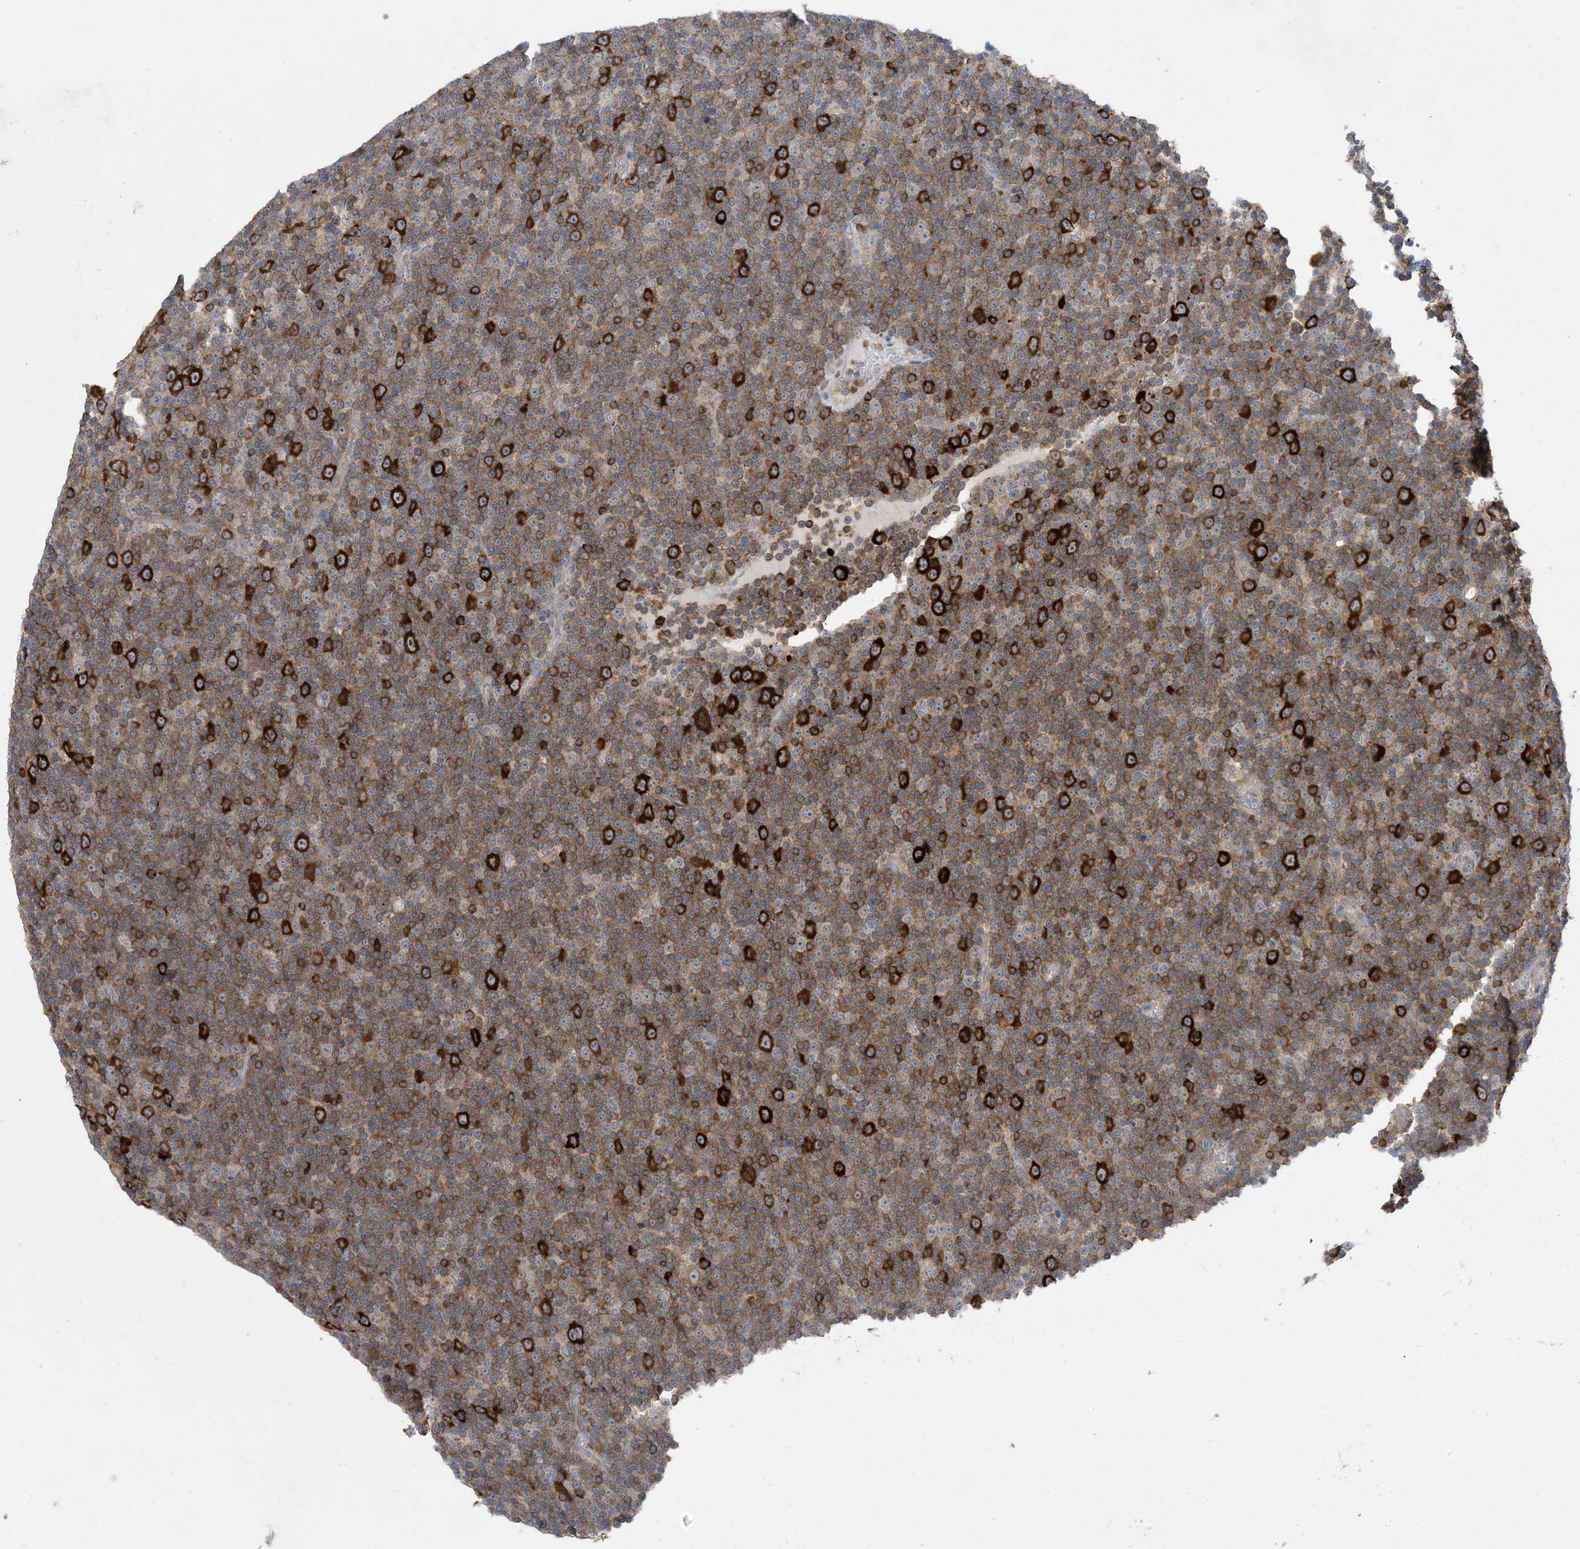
{"staining": {"intensity": "strong", "quantity": "25%-75%", "location": "cytoplasmic/membranous"}, "tissue": "lymphoma", "cell_type": "Tumor cells", "image_type": "cancer", "snomed": [{"axis": "morphology", "description": "Malignant lymphoma, non-Hodgkin's type, Low grade"}, {"axis": "topography", "description": "Lymph node"}], "caption": "The immunohistochemical stain labels strong cytoplasmic/membranous staining in tumor cells of lymphoma tissue. (DAB (3,3'-diaminobenzidine) IHC, brown staining for protein, blue staining for nuclei).", "gene": "AOC1", "patient": {"sex": "female", "age": 67}}